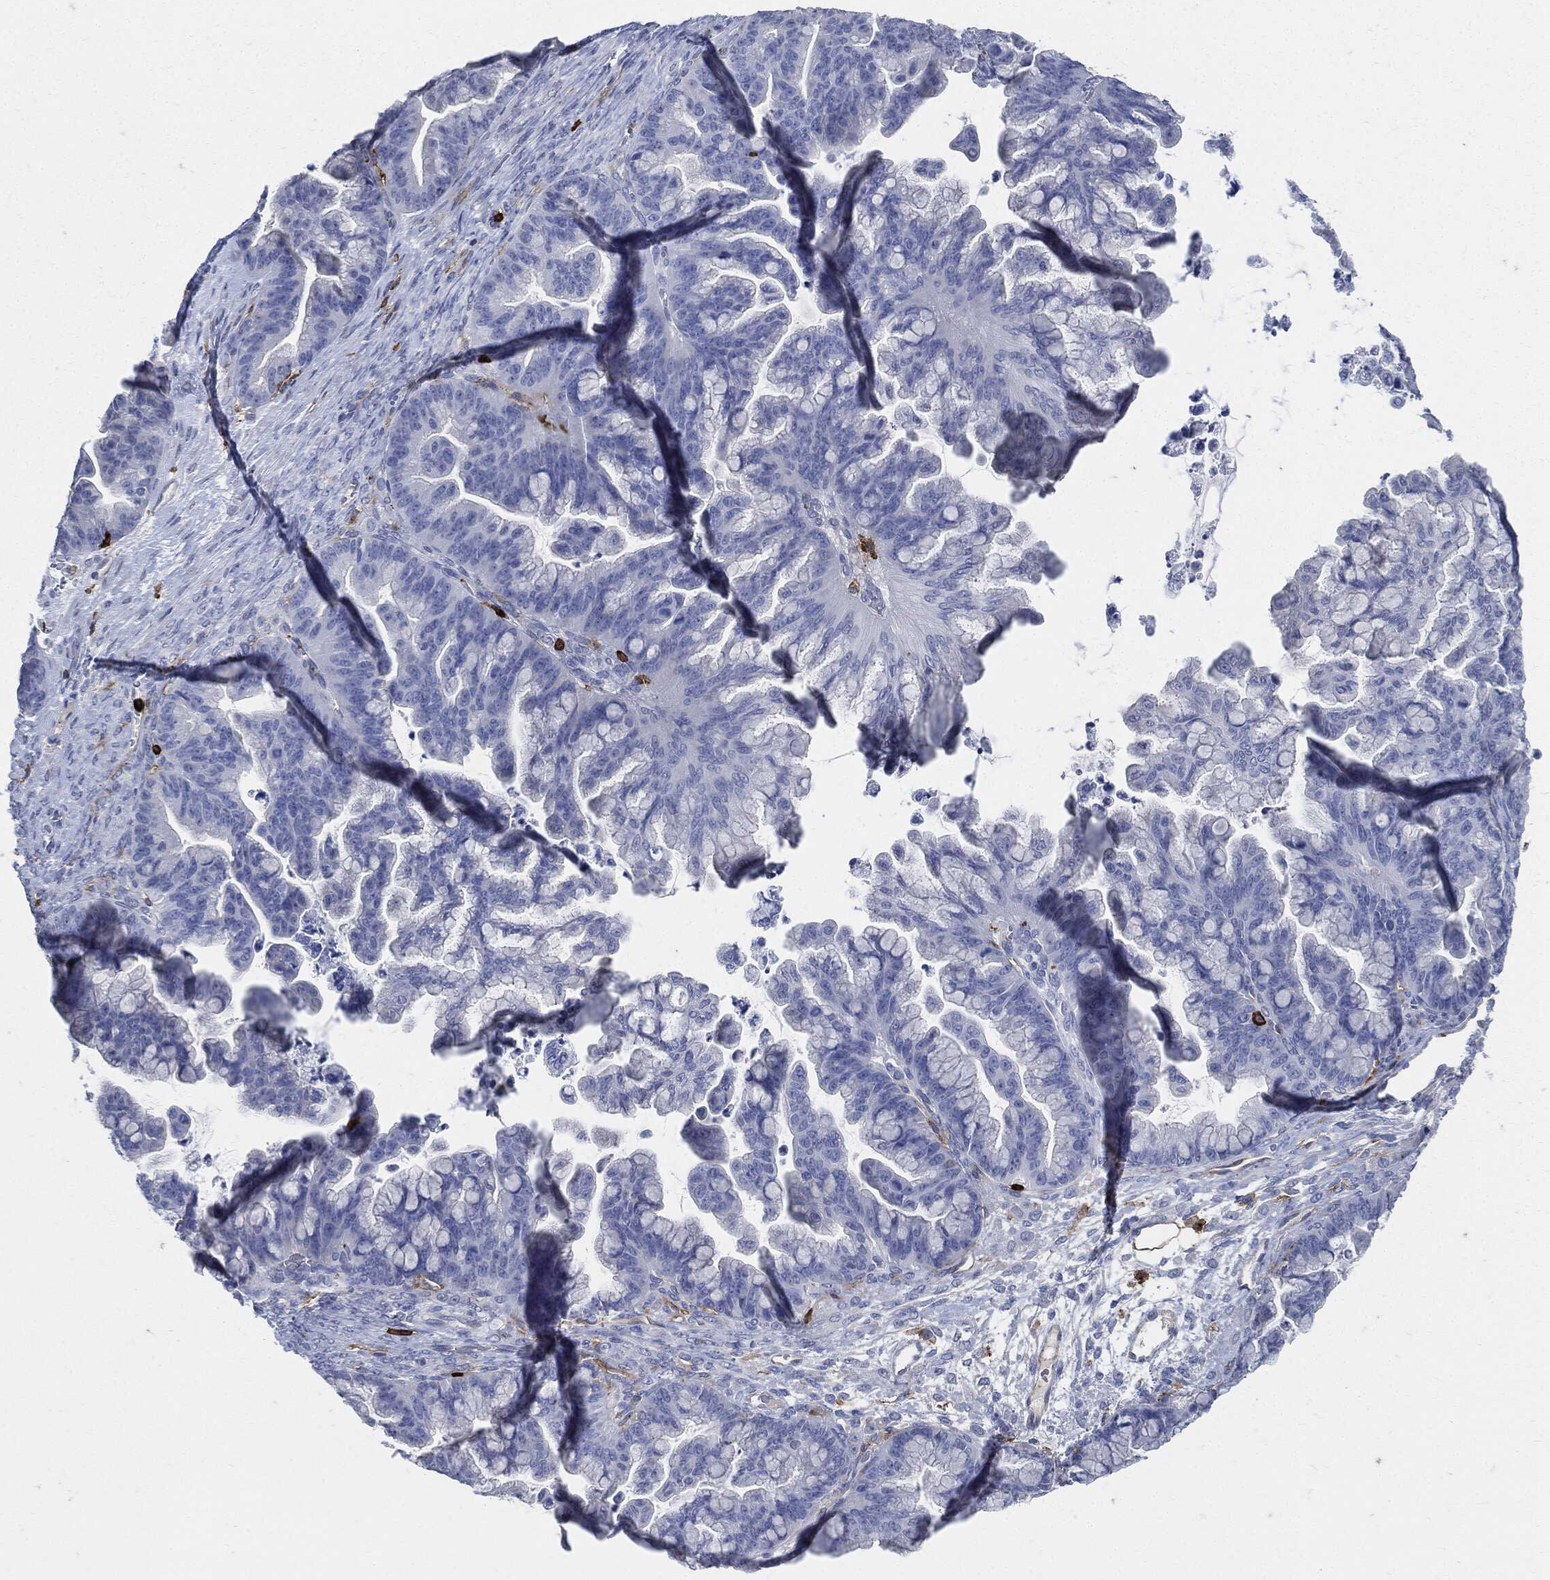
{"staining": {"intensity": "negative", "quantity": "none", "location": "none"}, "tissue": "ovarian cancer", "cell_type": "Tumor cells", "image_type": "cancer", "snomed": [{"axis": "morphology", "description": "Cystadenocarcinoma, mucinous, NOS"}, {"axis": "topography", "description": "Ovary"}], "caption": "An immunohistochemistry (IHC) histopathology image of ovarian mucinous cystadenocarcinoma is shown. There is no staining in tumor cells of ovarian mucinous cystadenocarcinoma.", "gene": "PTPRC", "patient": {"sex": "female", "age": 67}}